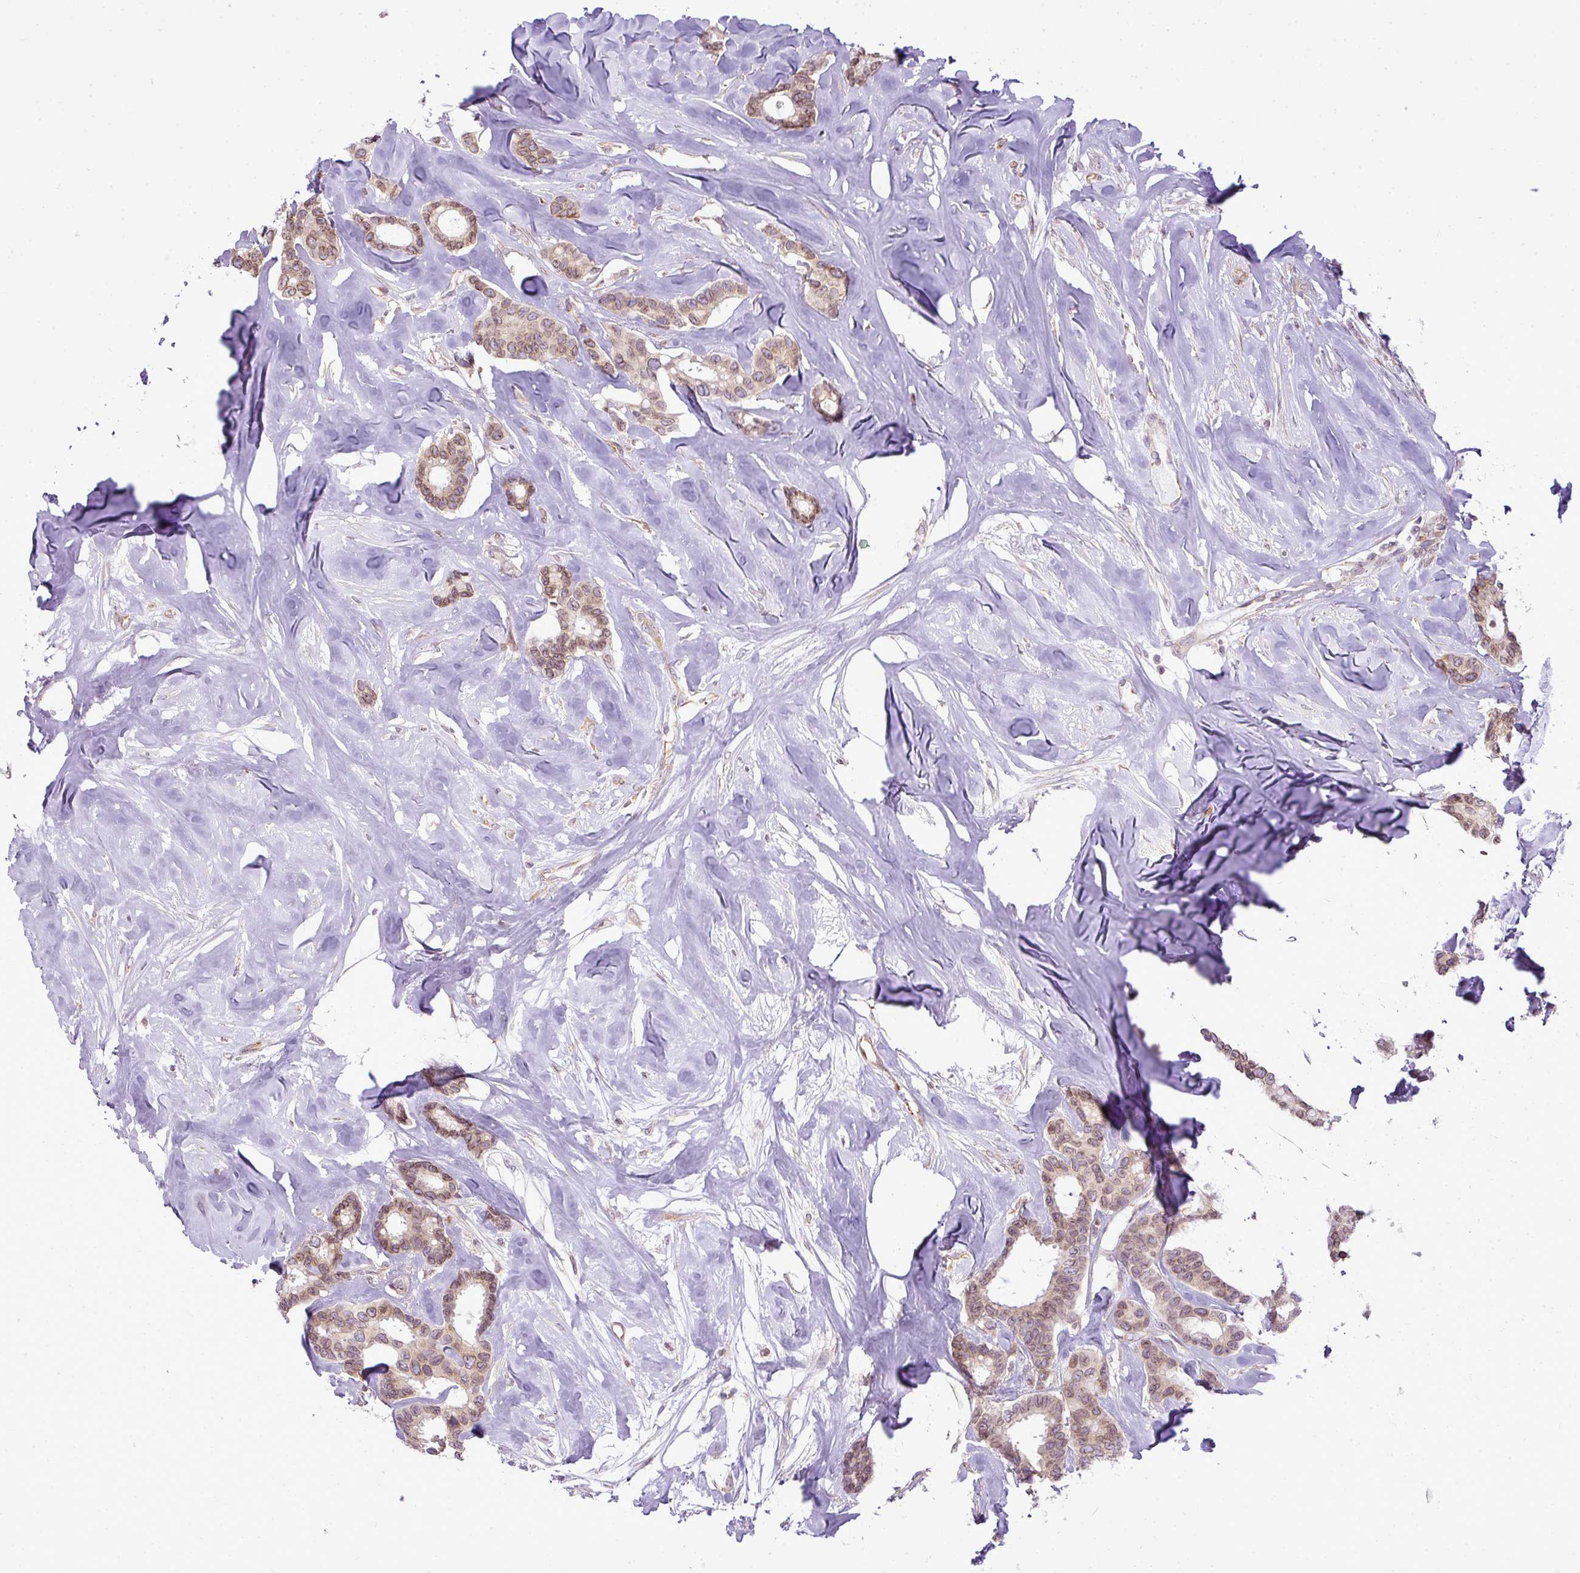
{"staining": {"intensity": "weak", "quantity": ">75%", "location": "nuclear"}, "tissue": "breast cancer", "cell_type": "Tumor cells", "image_type": "cancer", "snomed": [{"axis": "morphology", "description": "Duct carcinoma"}, {"axis": "topography", "description": "Breast"}], "caption": "A micrograph of breast cancer (infiltrating ductal carcinoma) stained for a protein reveals weak nuclear brown staining in tumor cells.", "gene": "COX18", "patient": {"sex": "female", "age": 87}}